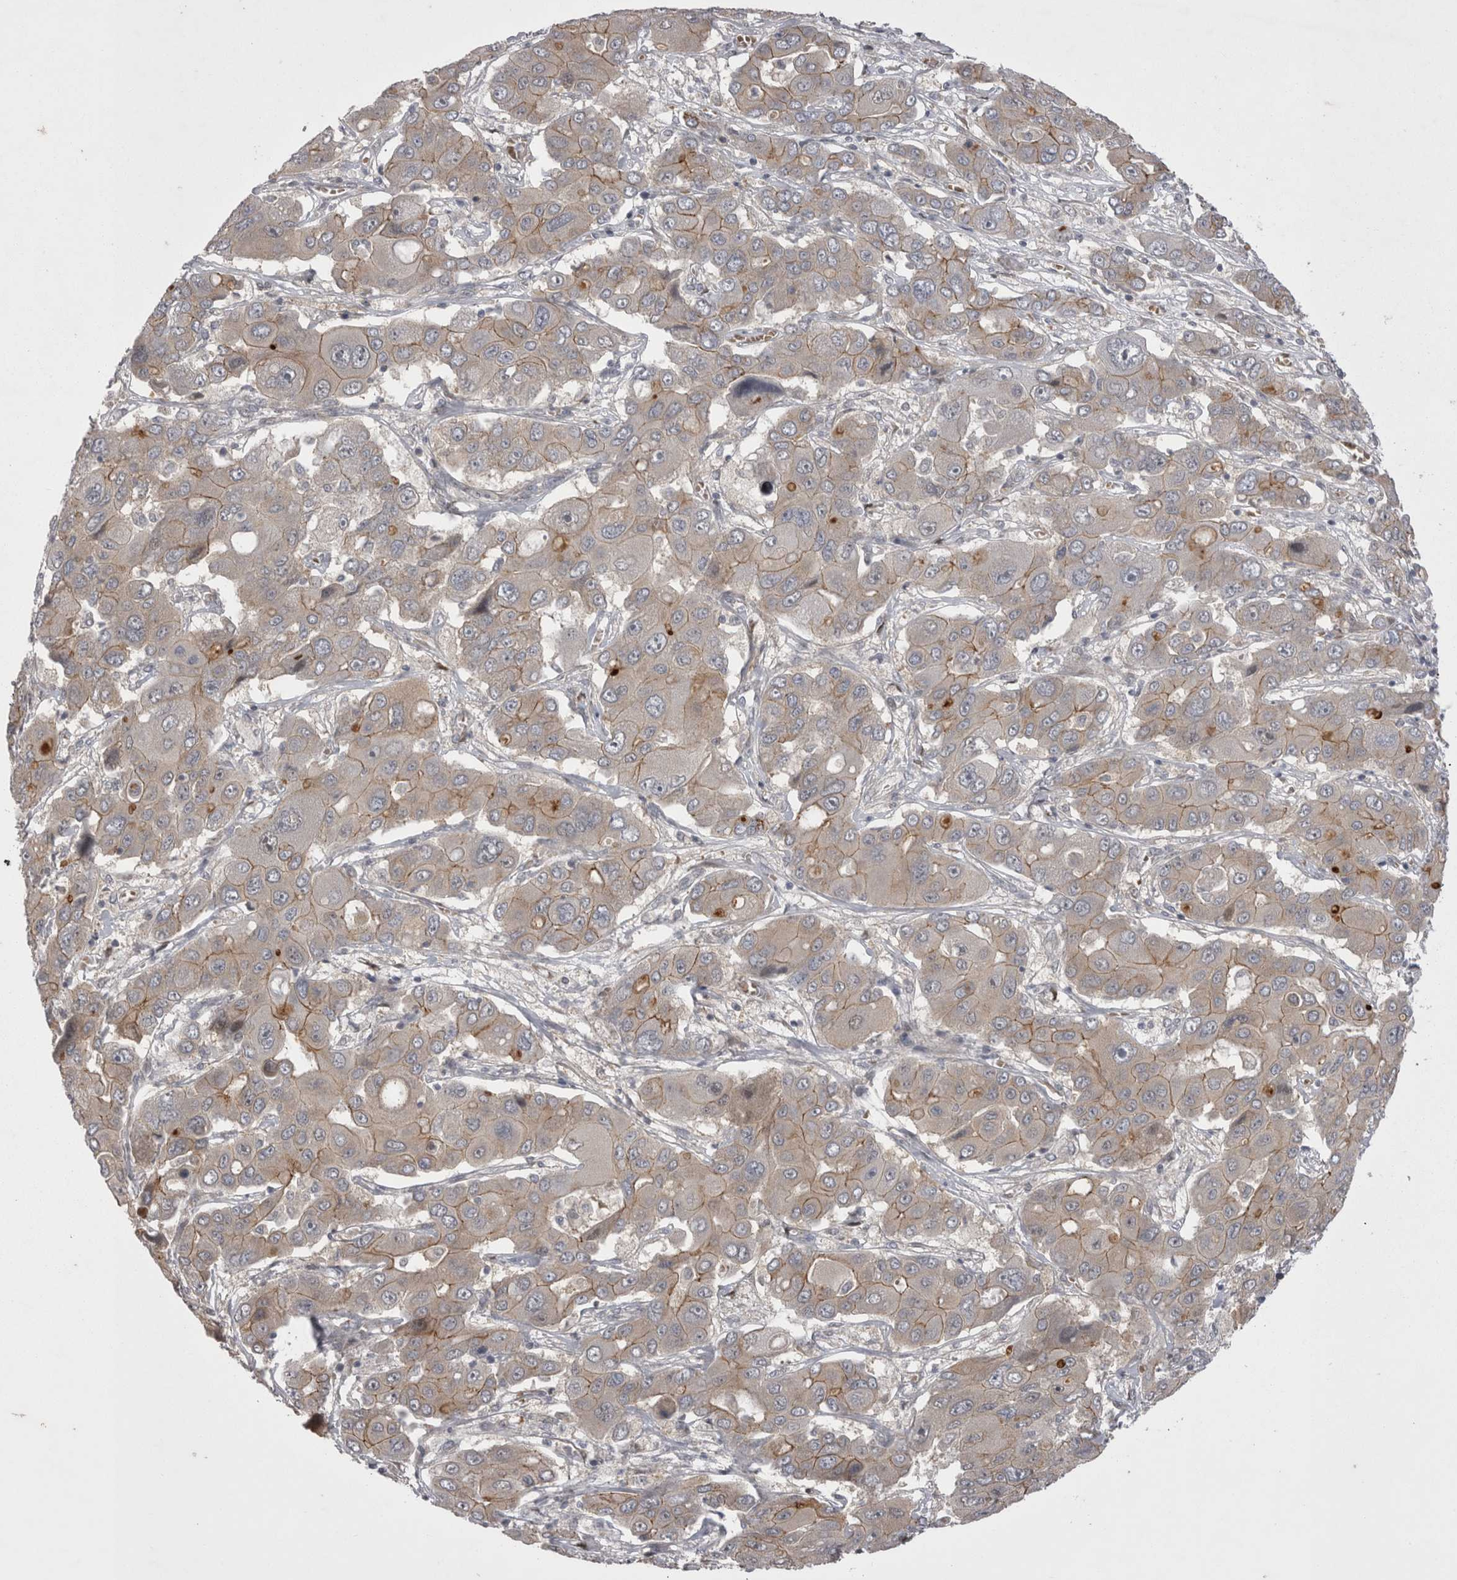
{"staining": {"intensity": "weak", "quantity": "25%-75%", "location": "cytoplasmic/membranous"}, "tissue": "liver cancer", "cell_type": "Tumor cells", "image_type": "cancer", "snomed": [{"axis": "morphology", "description": "Cholangiocarcinoma"}, {"axis": "topography", "description": "Liver"}], "caption": "This histopathology image exhibits IHC staining of human liver cancer (cholangiocarcinoma), with low weak cytoplasmic/membranous expression in approximately 25%-75% of tumor cells.", "gene": "NENF", "patient": {"sex": "male", "age": 67}}